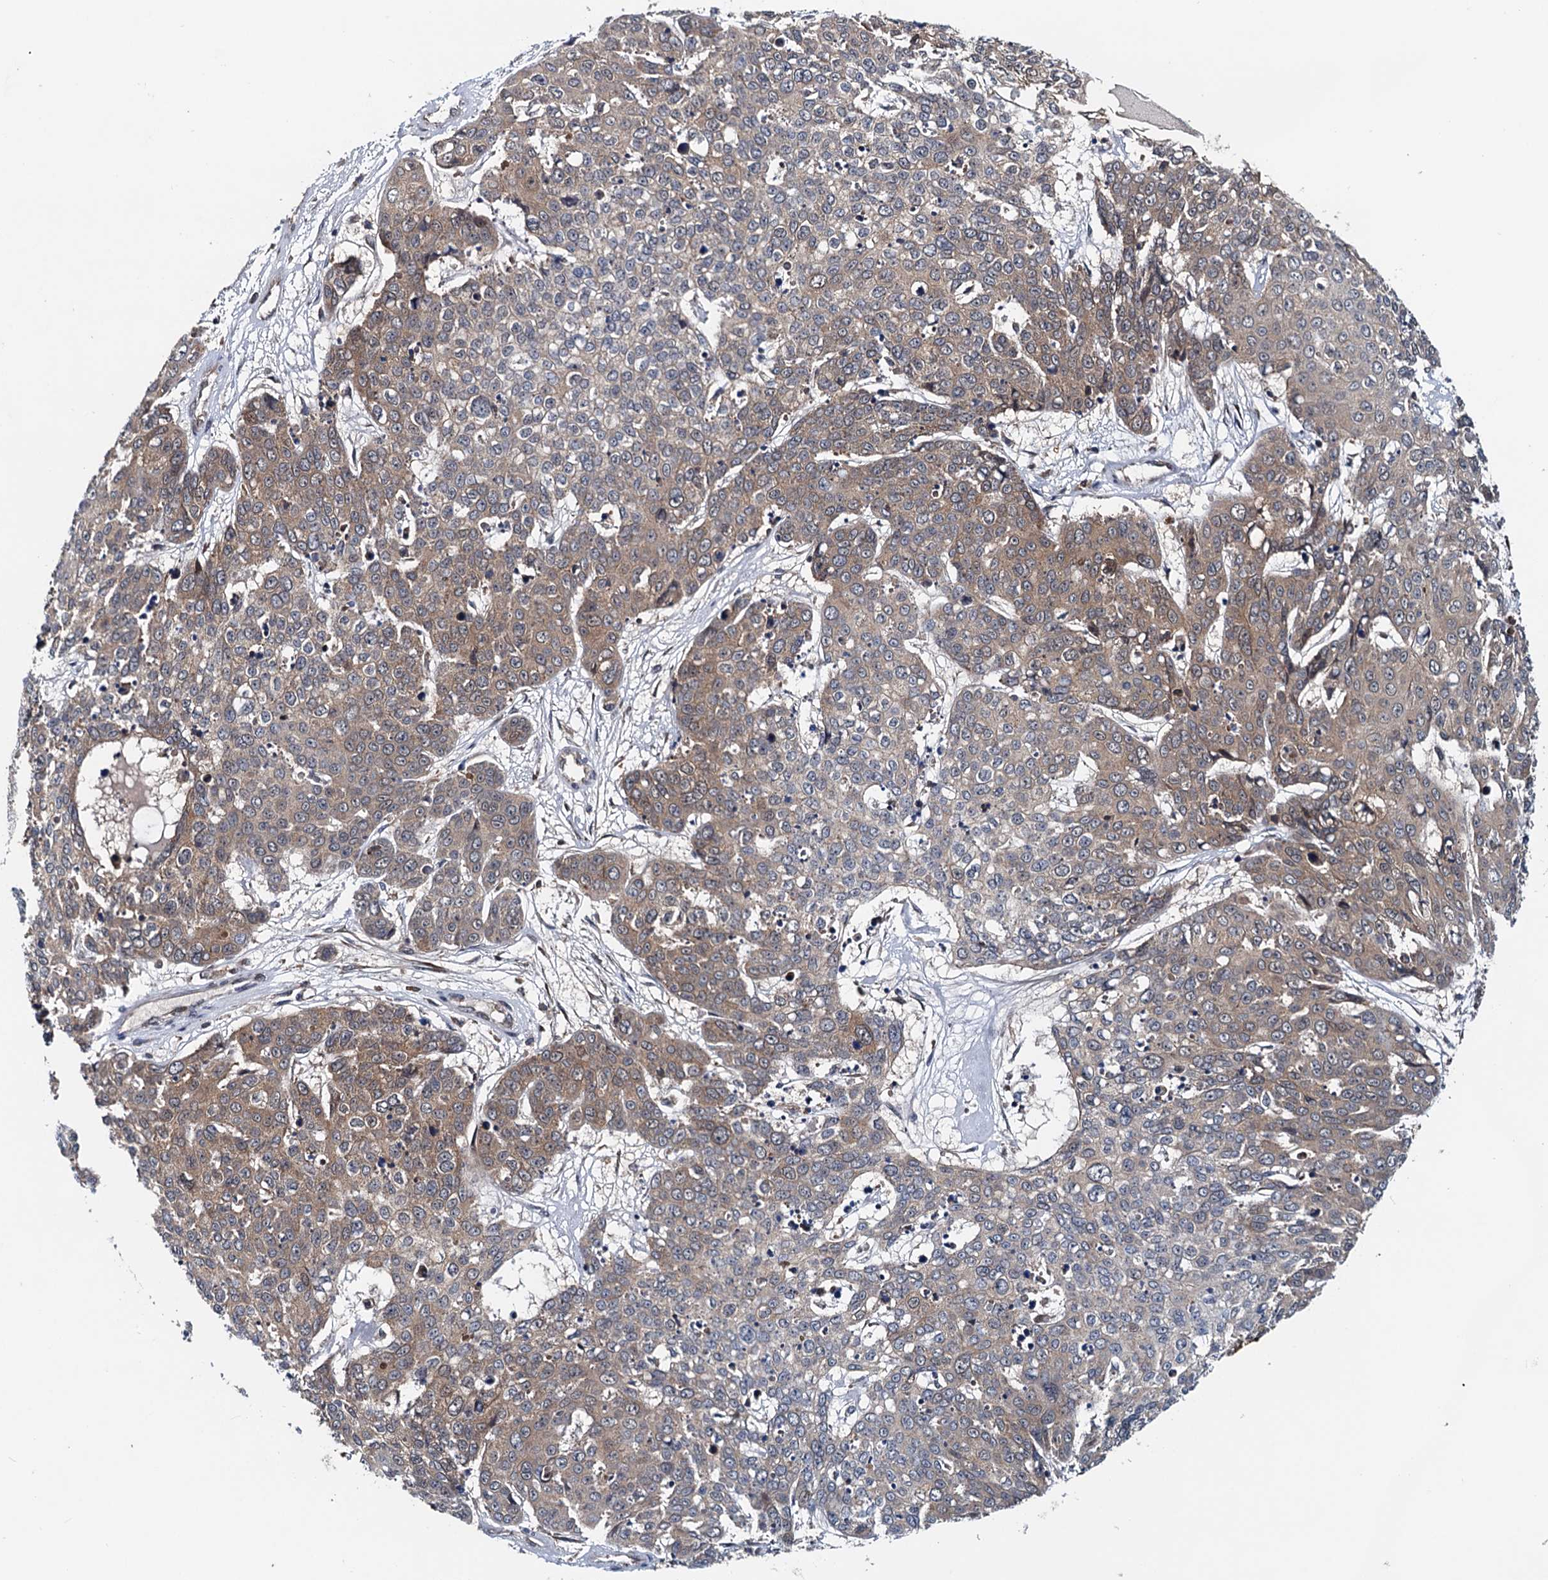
{"staining": {"intensity": "weak", "quantity": "<25%", "location": "cytoplasmic/membranous"}, "tissue": "skin cancer", "cell_type": "Tumor cells", "image_type": "cancer", "snomed": [{"axis": "morphology", "description": "Squamous cell carcinoma, NOS"}, {"axis": "topography", "description": "Skin"}], "caption": "Skin squamous cell carcinoma was stained to show a protein in brown. There is no significant staining in tumor cells. (Immunohistochemistry, brightfield microscopy, high magnification).", "gene": "AAGAB", "patient": {"sex": "male", "age": 71}}